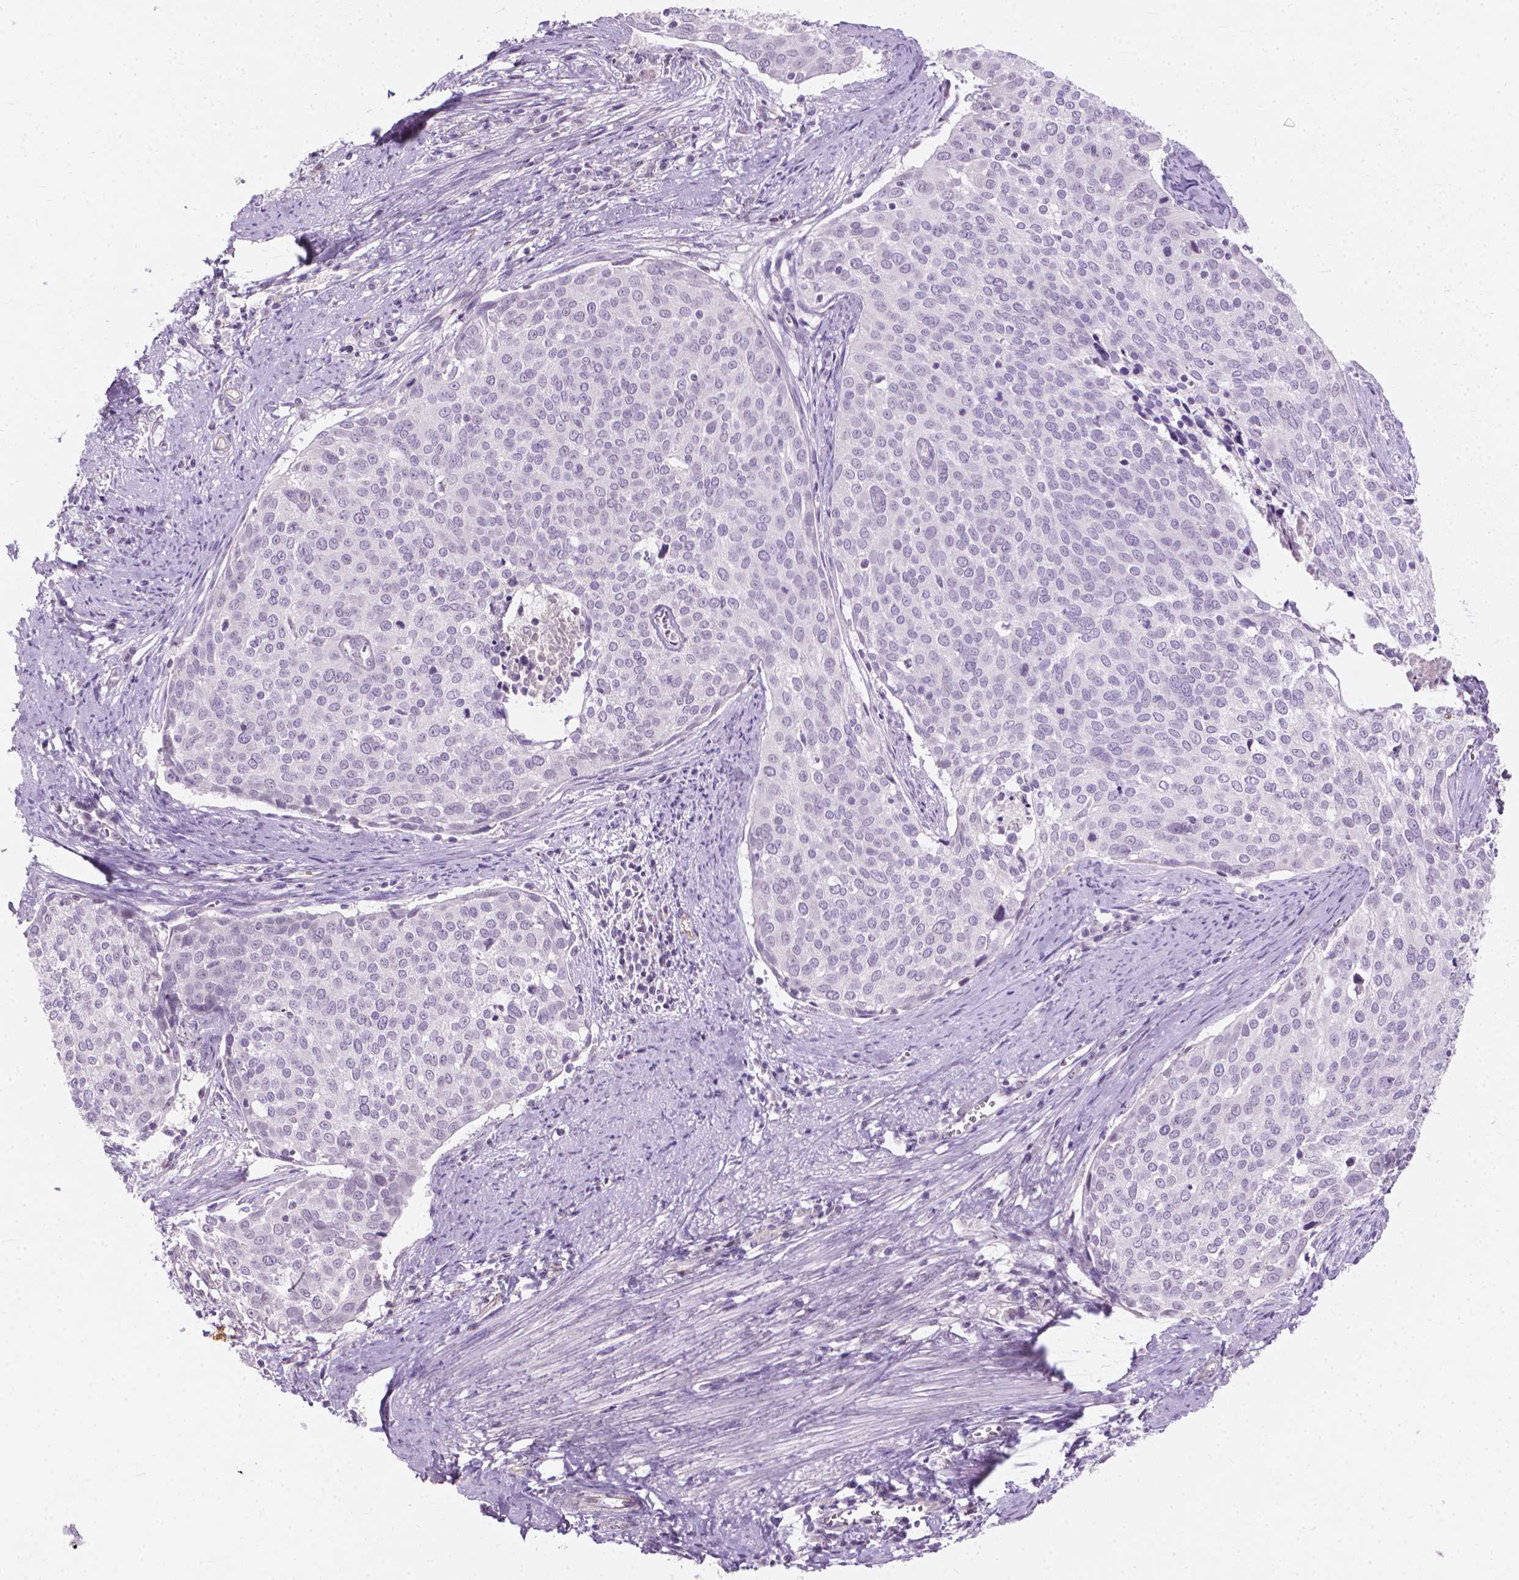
{"staining": {"intensity": "negative", "quantity": "none", "location": "none"}, "tissue": "cervical cancer", "cell_type": "Tumor cells", "image_type": "cancer", "snomed": [{"axis": "morphology", "description": "Squamous cell carcinoma, NOS"}, {"axis": "topography", "description": "Cervix"}], "caption": "IHC micrograph of neoplastic tissue: cervical cancer stained with DAB (3,3'-diaminobenzidine) displays no significant protein staining in tumor cells.", "gene": "KRT73", "patient": {"sex": "female", "age": 39}}